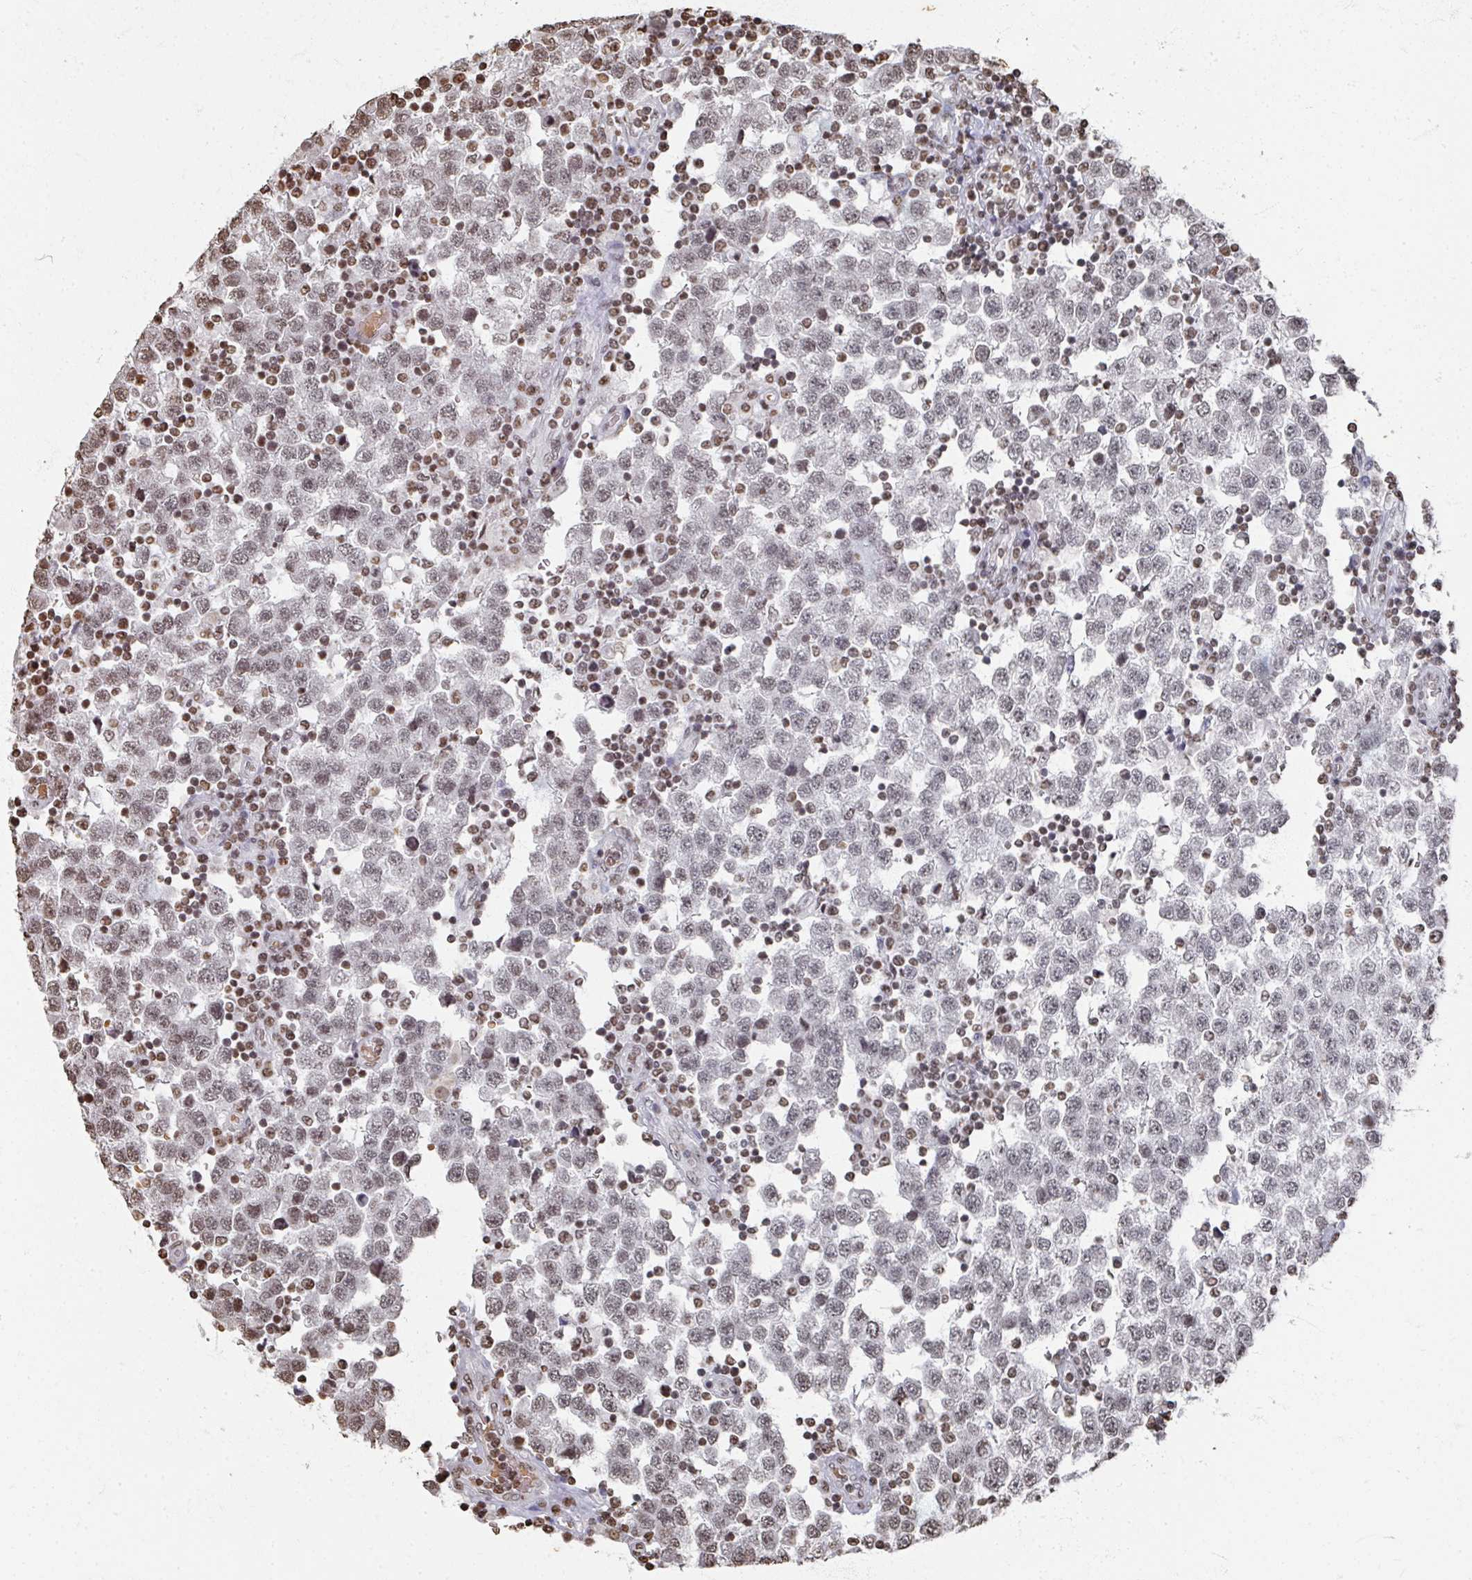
{"staining": {"intensity": "weak", "quantity": "<25%", "location": "nuclear"}, "tissue": "testis cancer", "cell_type": "Tumor cells", "image_type": "cancer", "snomed": [{"axis": "morphology", "description": "Seminoma, NOS"}, {"axis": "topography", "description": "Testis"}], "caption": "DAB immunohistochemical staining of human testis seminoma demonstrates no significant positivity in tumor cells.", "gene": "DCUN1D5", "patient": {"sex": "male", "age": 34}}